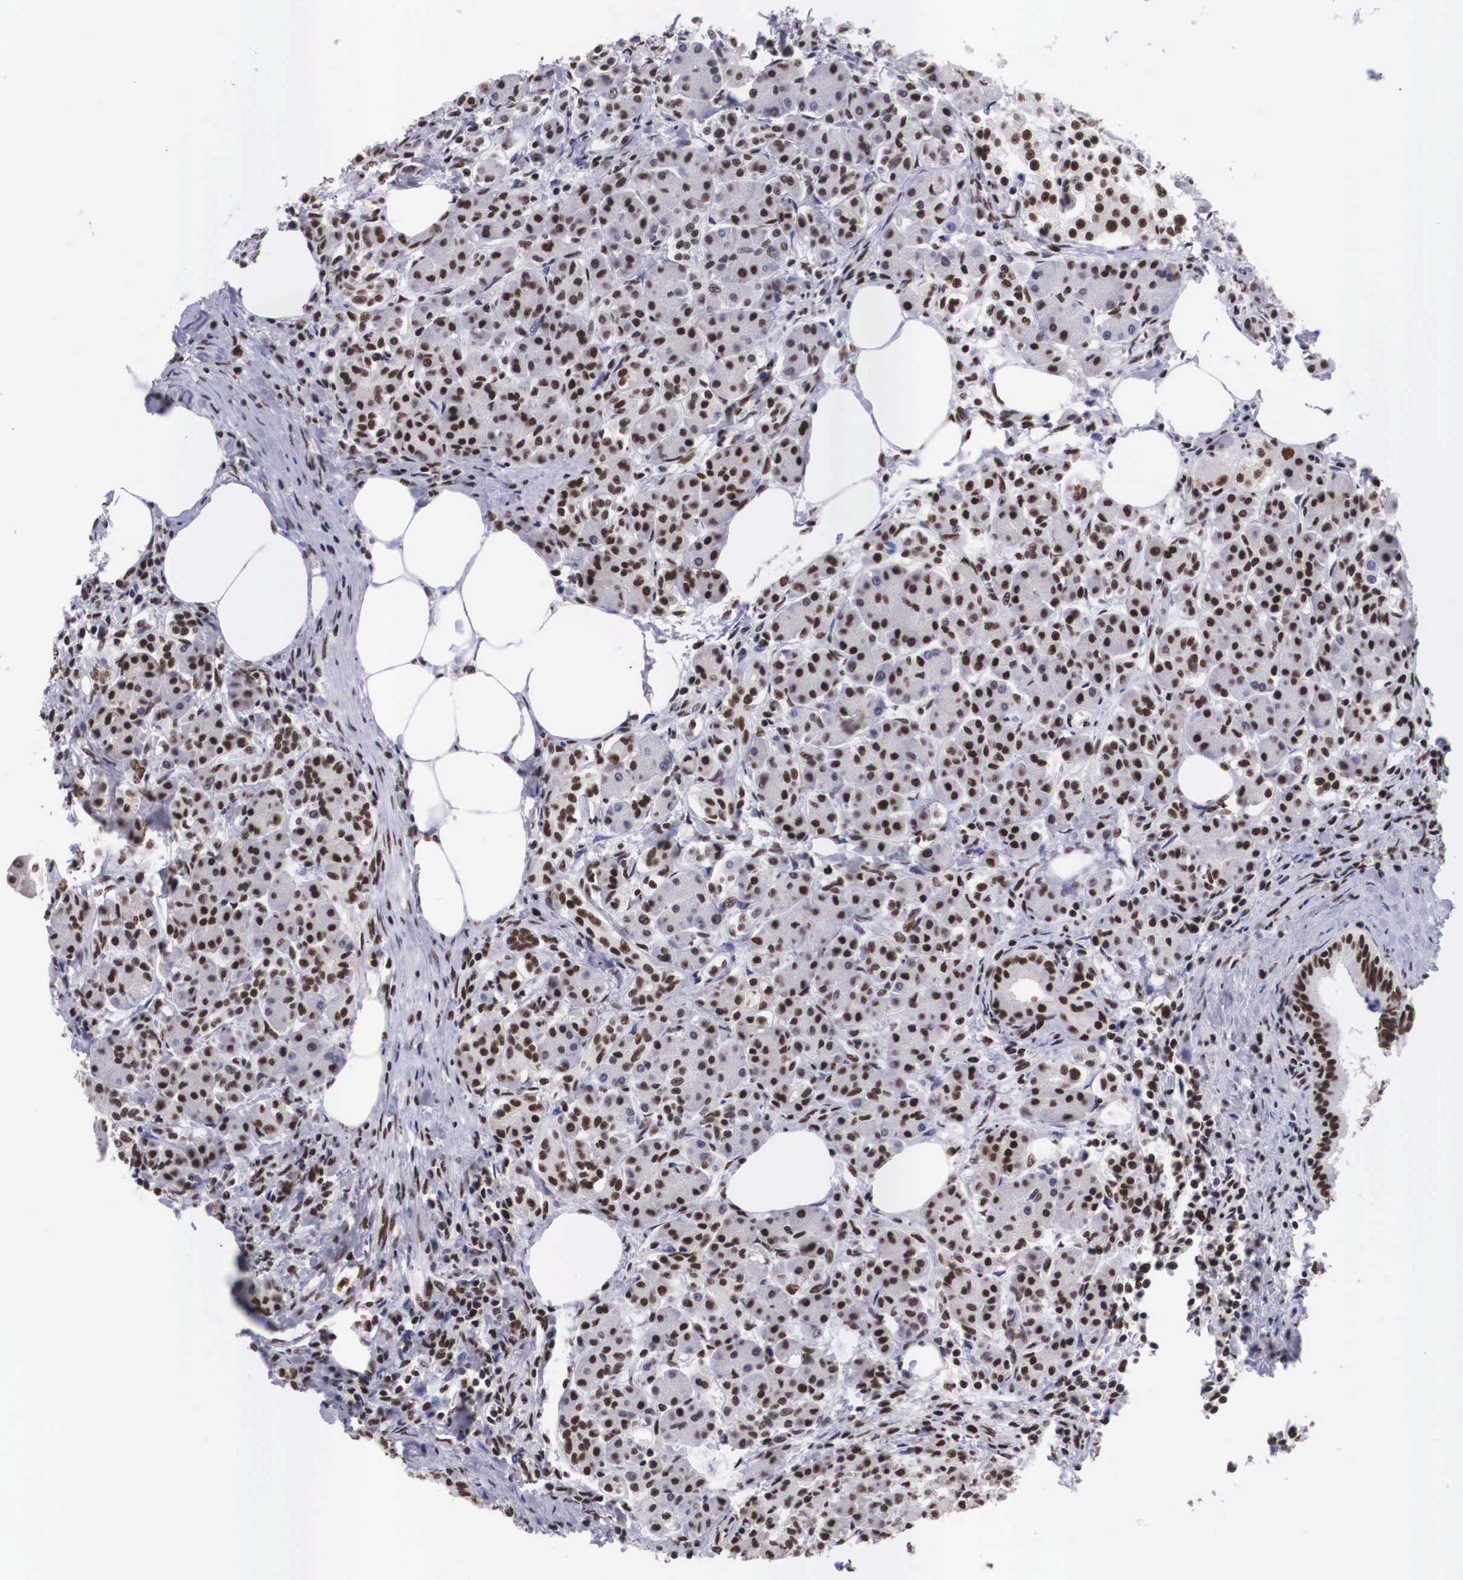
{"staining": {"intensity": "strong", "quantity": ">75%", "location": "nuclear"}, "tissue": "pancreas", "cell_type": "Exocrine glandular cells", "image_type": "normal", "snomed": [{"axis": "morphology", "description": "Normal tissue, NOS"}, {"axis": "topography", "description": "Pancreas"}], "caption": "About >75% of exocrine glandular cells in normal human pancreas show strong nuclear protein staining as visualized by brown immunohistochemical staining.", "gene": "SF3A1", "patient": {"sex": "female", "age": 73}}